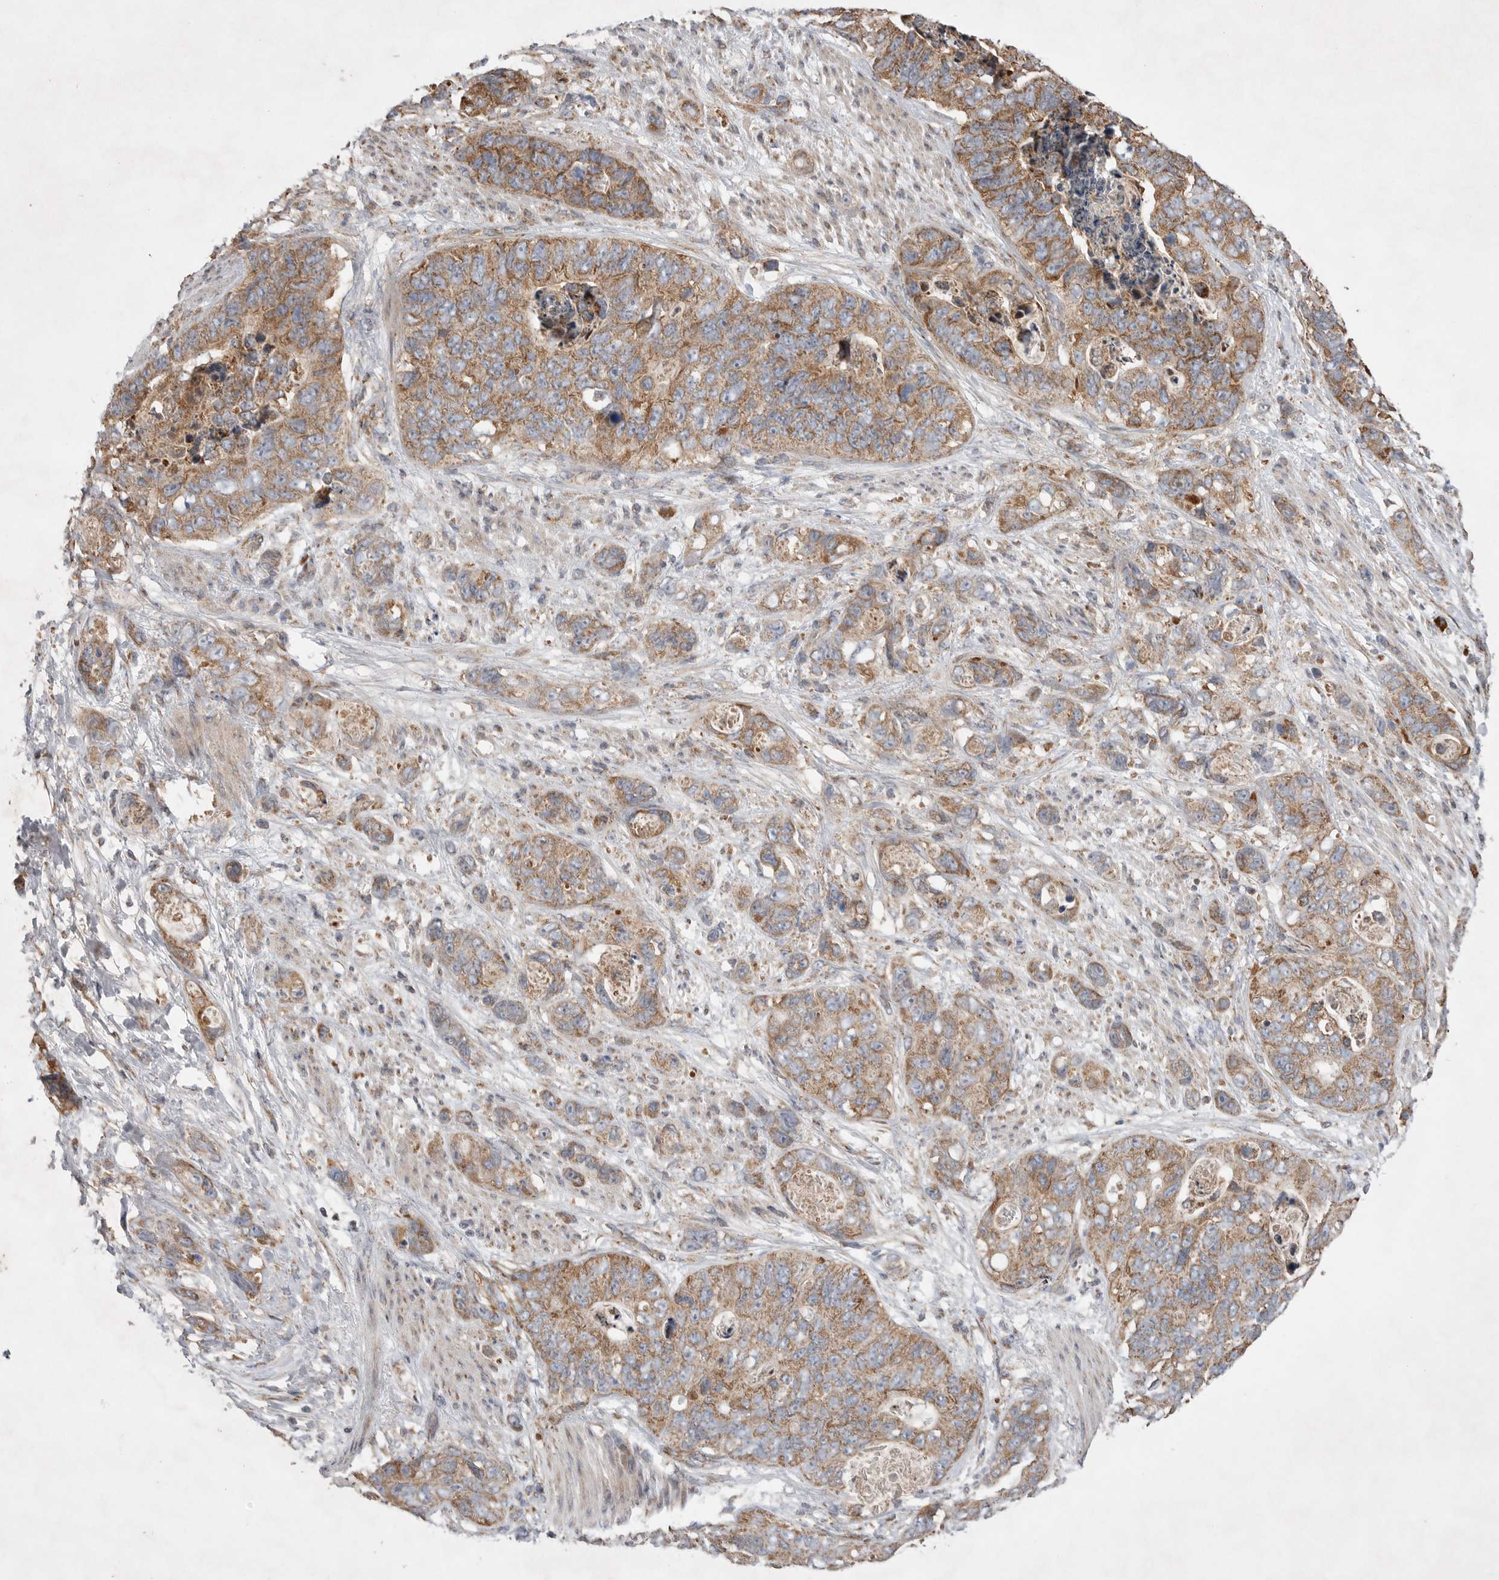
{"staining": {"intensity": "moderate", "quantity": ">75%", "location": "cytoplasmic/membranous"}, "tissue": "stomach cancer", "cell_type": "Tumor cells", "image_type": "cancer", "snomed": [{"axis": "morphology", "description": "Normal tissue, NOS"}, {"axis": "morphology", "description": "Adenocarcinoma, NOS"}, {"axis": "topography", "description": "Stomach"}], "caption": "Stomach cancer (adenocarcinoma) stained with DAB immunohistochemistry demonstrates medium levels of moderate cytoplasmic/membranous positivity in about >75% of tumor cells.", "gene": "KIF21B", "patient": {"sex": "female", "age": 89}}